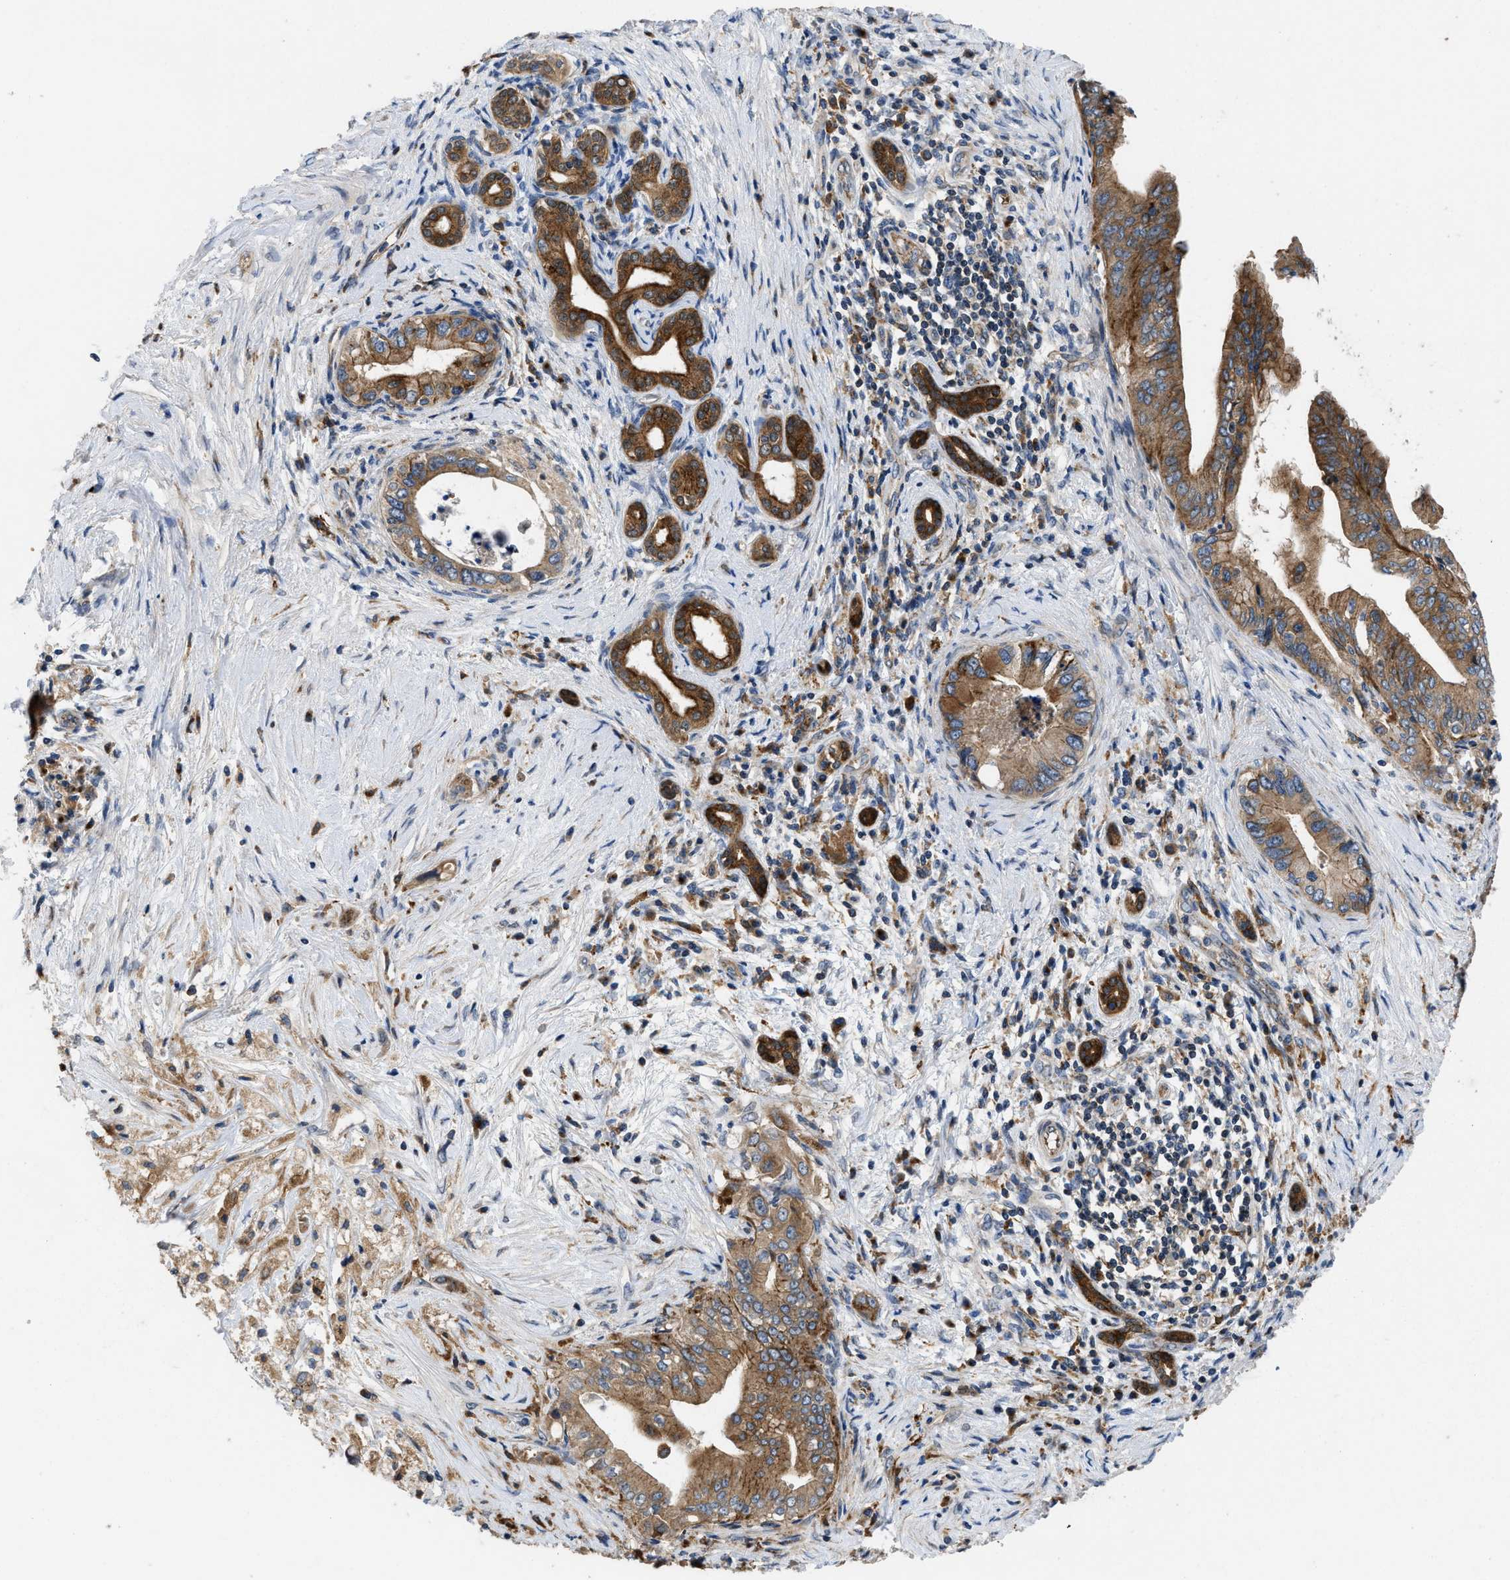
{"staining": {"intensity": "moderate", "quantity": ">75%", "location": "cytoplasmic/membranous"}, "tissue": "pancreatic cancer", "cell_type": "Tumor cells", "image_type": "cancer", "snomed": [{"axis": "morphology", "description": "Adenocarcinoma, NOS"}, {"axis": "topography", "description": "Pancreas"}], "caption": "Pancreatic cancer tissue demonstrates moderate cytoplasmic/membranous expression in about >75% of tumor cells, visualized by immunohistochemistry.", "gene": "ENPP4", "patient": {"sex": "female", "age": 73}}